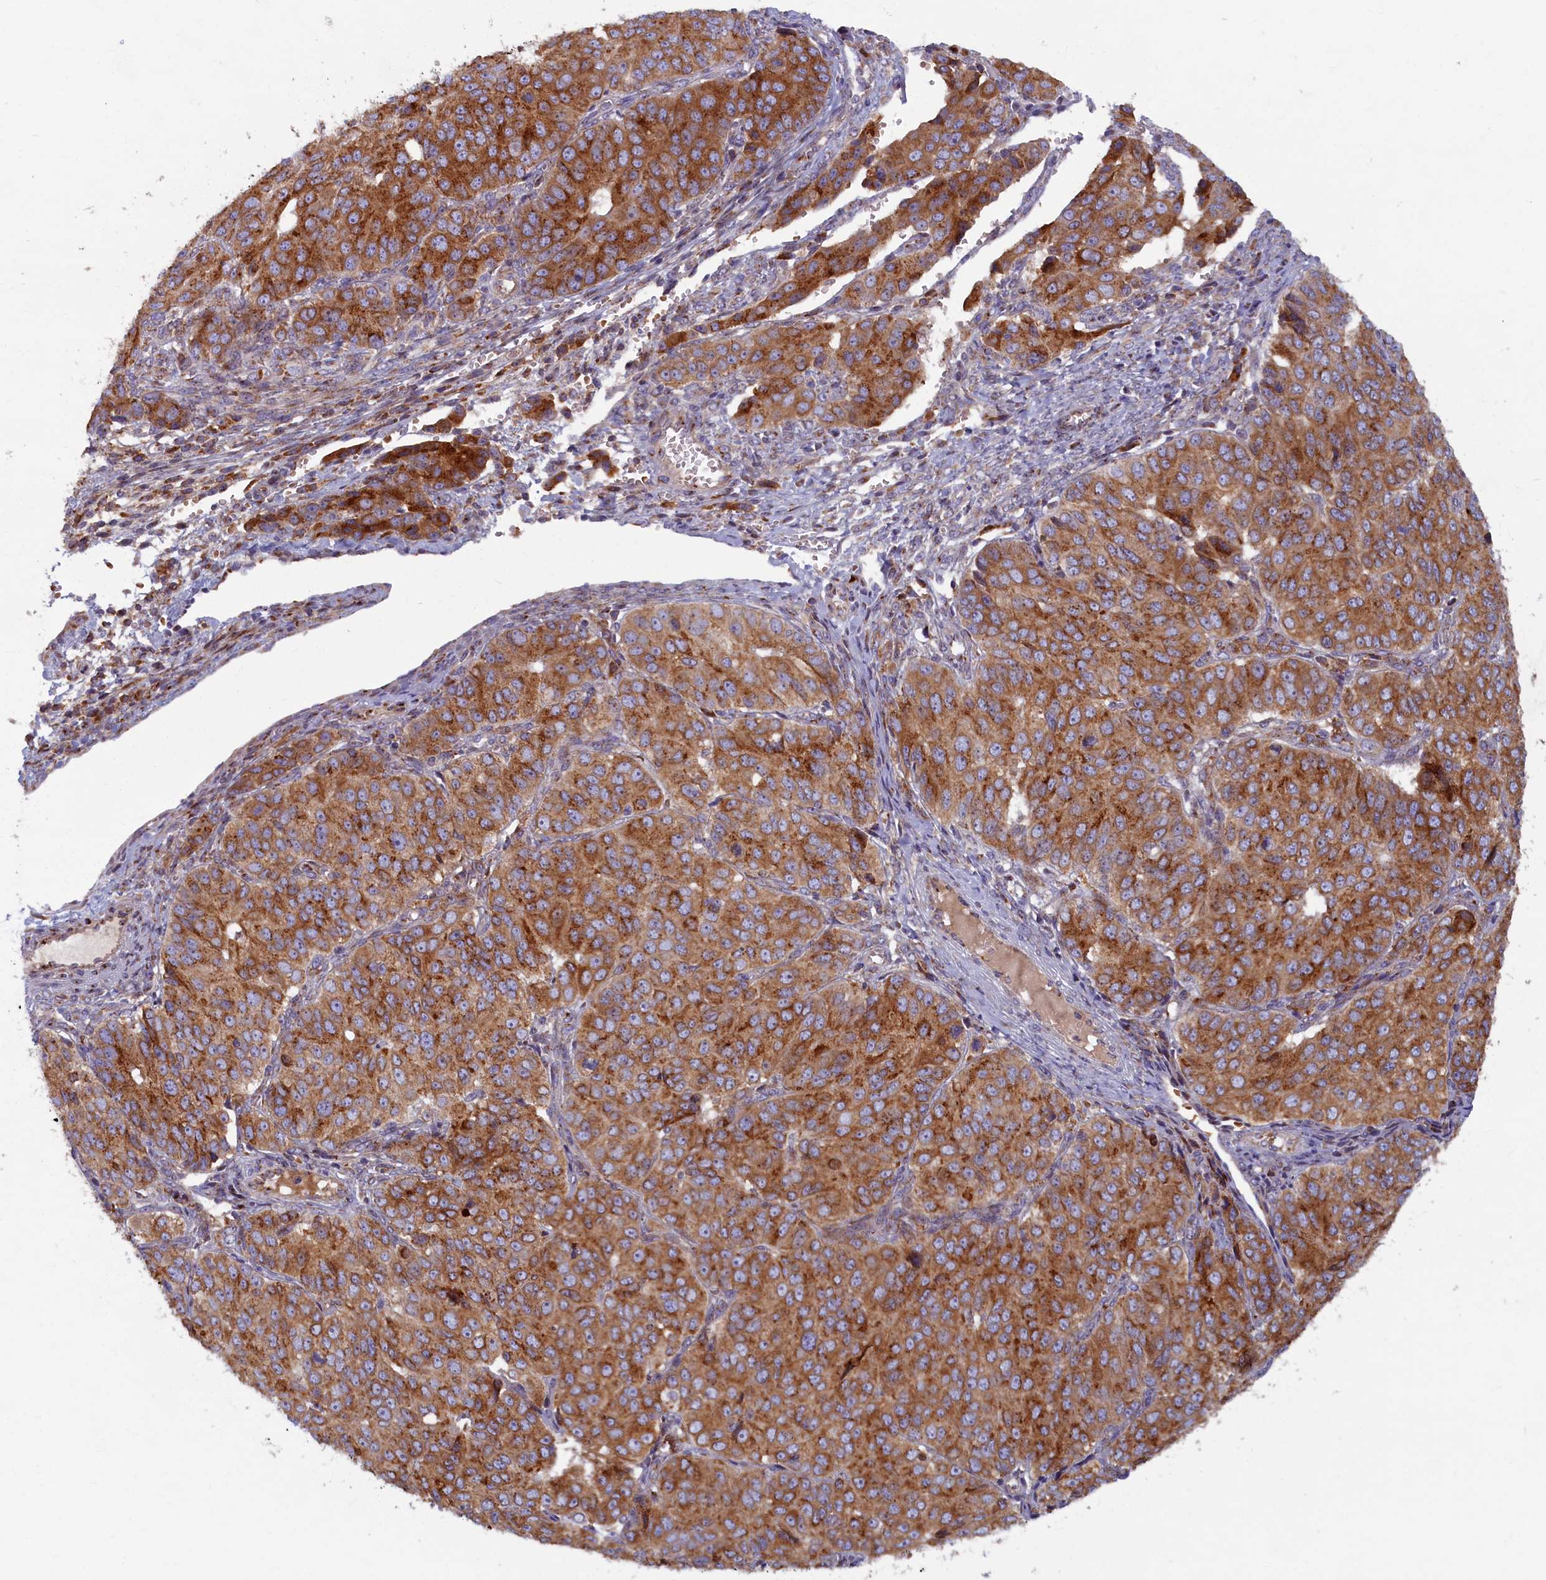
{"staining": {"intensity": "strong", "quantity": ">75%", "location": "cytoplasmic/membranous"}, "tissue": "ovarian cancer", "cell_type": "Tumor cells", "image_type": "cancer", "snomed": [{"axis": "morphology", "description": "Carcinoma, endometroid"}, {"axis": "topography", "description": "Ovary"}], "caption": "The photomicrograph reveals immunohistochemical staining of ovarian cancer (endometroid carcinoma). There is strong cytoplasmic/membranous staining is seen in approximately >75% of tumor cells.", "gene": "BLVRB", "patient": {"sex": "female", "age": 51}}